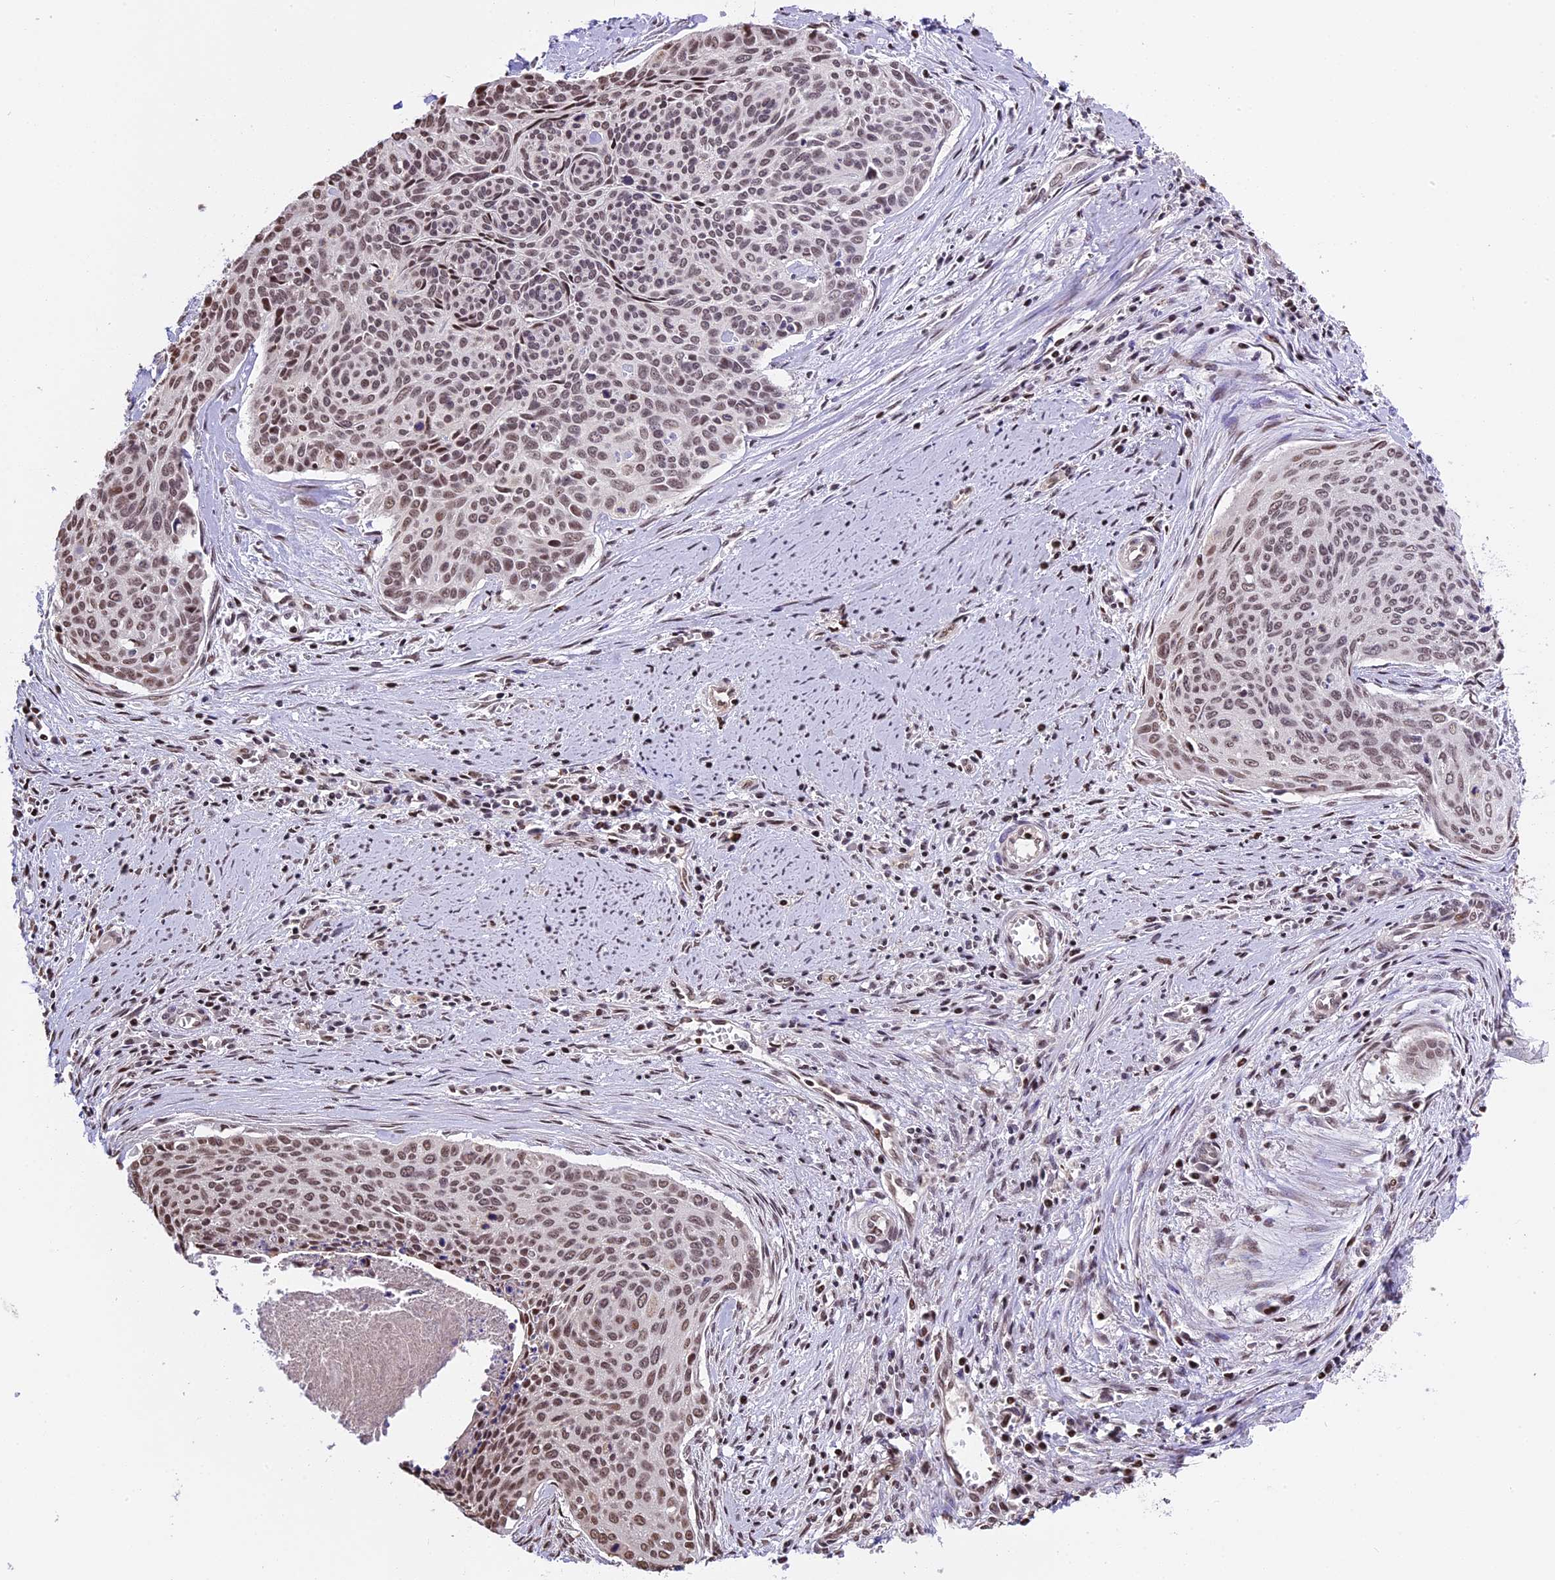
{"staining": {"intensity": "moderate", "quantity": ">75%", "location": "nuclear"}, "tissue": "cervical cancer", "cell_type": "Tumor cells", "image_type": "cancer", "snomed": [{"axis": "morphology", "description": "Squamous cell carcinoma, NOS"}, {"axis": "topography", "description": "Cervix"}], "caption": "Immunohistochemistry image of neoplastic tissue: human cervical squamous cell carcinoma stained using immunohistochemistry displays medium levels of moderate protein expression localized specifically in the nuclear of tumor cells, appearing as a nuclear brown color.", "gene": "POLR3E", "patient": {"sex": "female", "age": 55}}